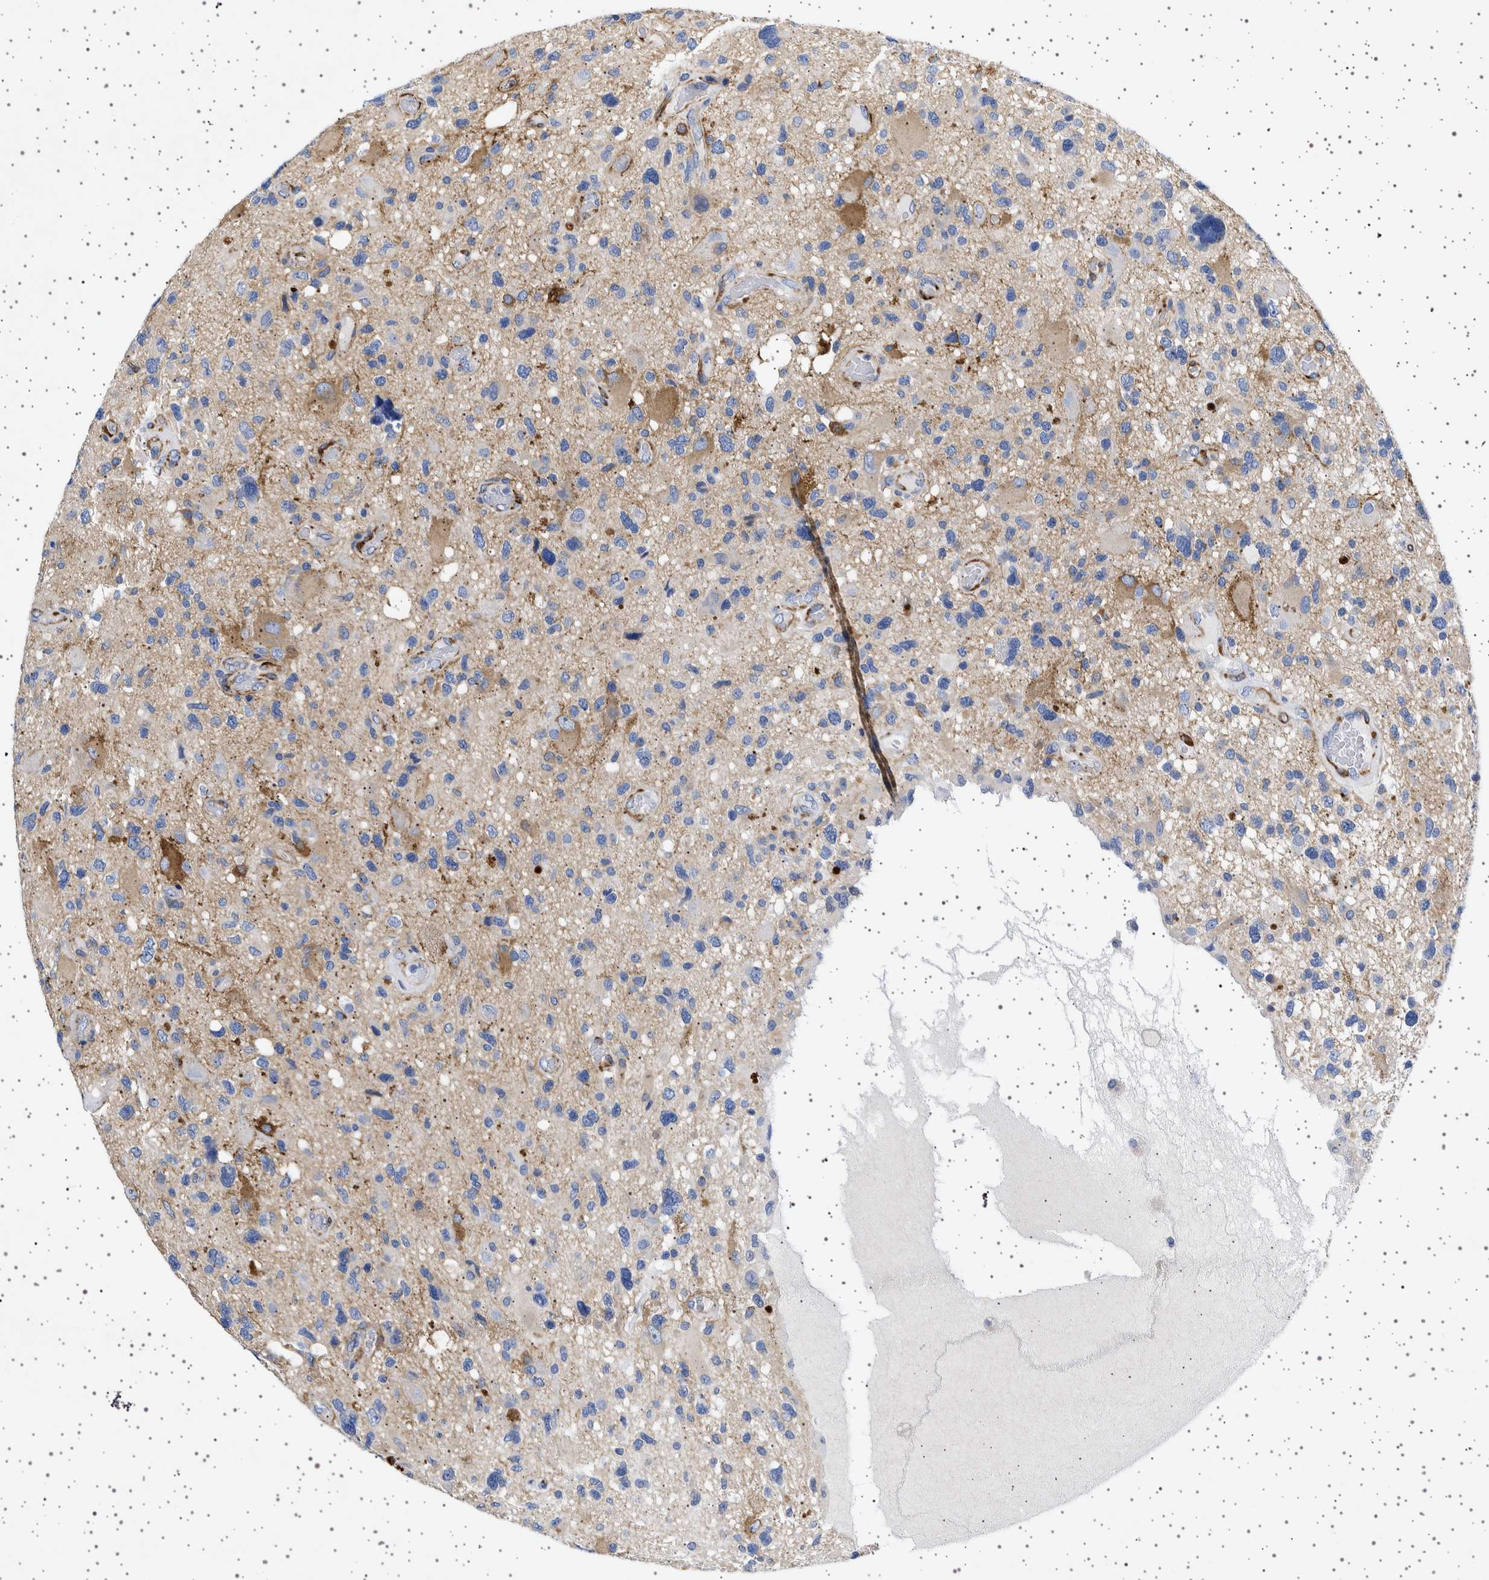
{"staining": {"intensity": "negative", "quantity": "none", "location": "none"}, "tissue": "glioma", "cell_type": "Tumor cells", "image_type": "cancer", "snomed": [{"axis": "morphology", "description": "Glioma, malignant, High grade"}, {"axis": "topography", "description": "Brain"}], "caption": "Tumor cells show no significant expression in malignant glioma (high-grade).", "gene": "SEPTIN4", "patient": {"sex": "male", "age": 33}}